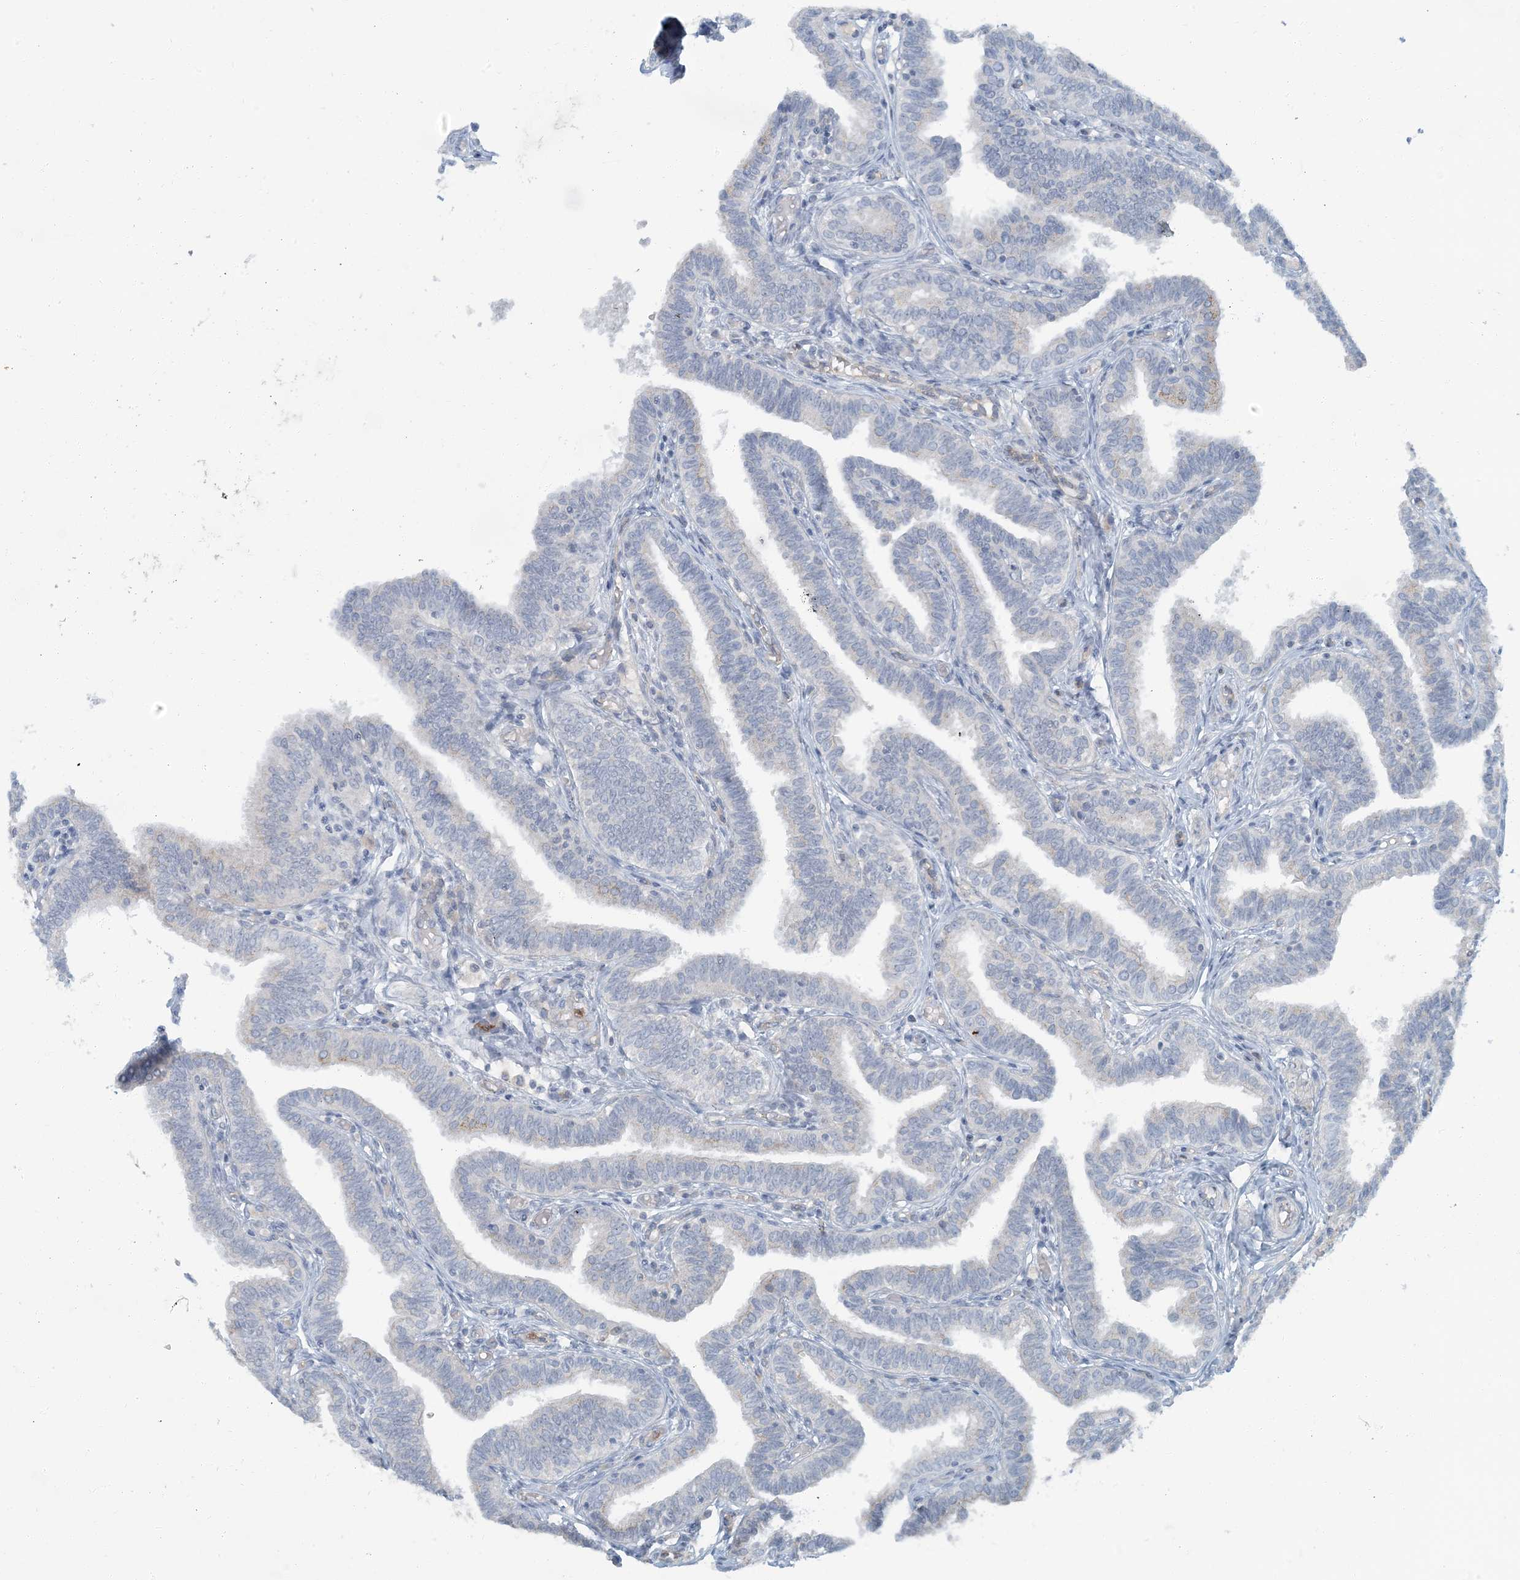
{"staining": {"intensity": "negative", "quantity": "none", "location": "none"}, "tissue": "fallopian tube", "cell_type": "Glandular cells", "image_type": "normal", "snomed": [{"axis": "morphology", "description": "Normal tissue, NOS"}, {"axis": "topography", "description": "Fallopian tube"}], "caption": "This is a histopathology image of immunohistochemistry staining of benign fallopian tube, which shows no staining in glandular cells. Nuclei are stained in blue.", "gene": "EPHA4", "patient": {"sex": "female", "age": 39}}